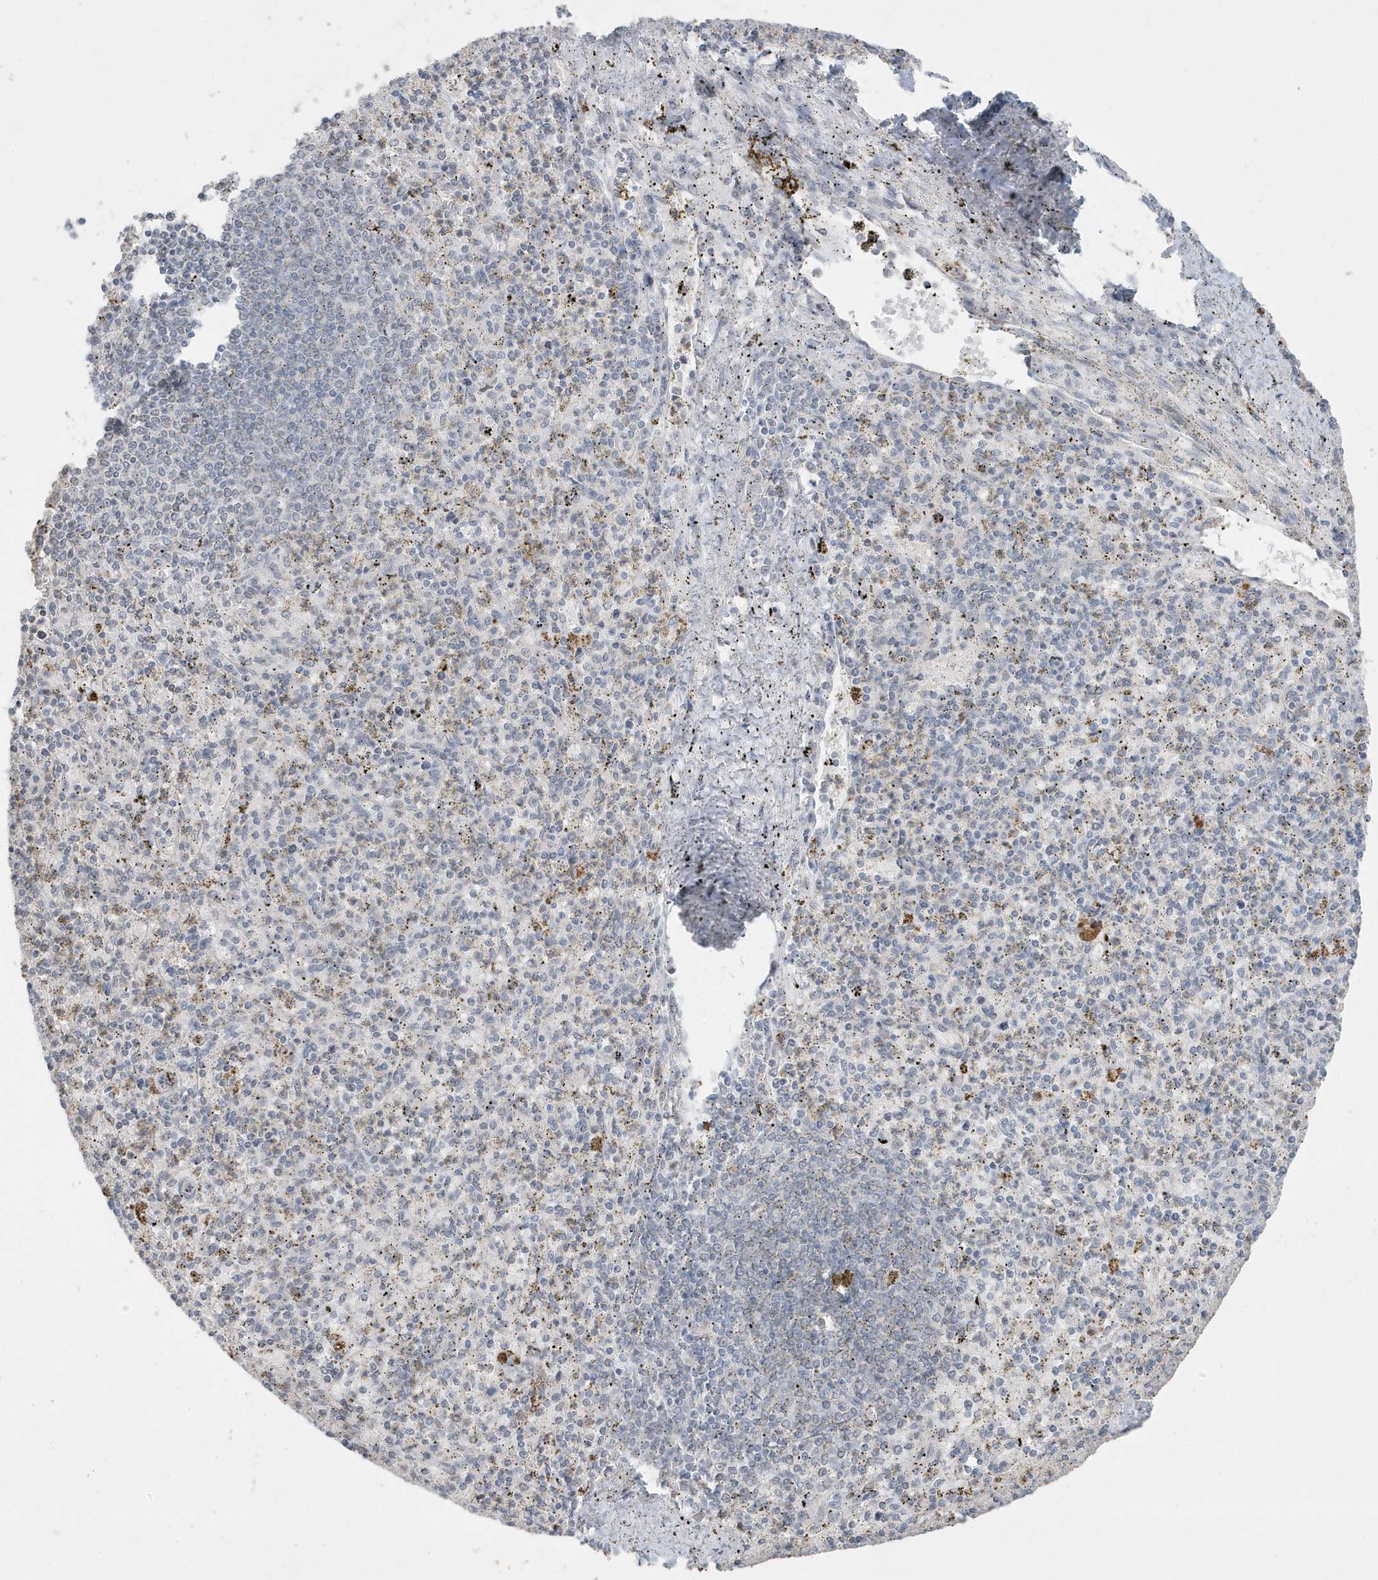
{"staining": {"intensity": "negative", "quantity": "none", "location": "none"}, "tissue": "spleen", "cell_type": "Cells in red pulp", "image_type": "normal", "snomed": [{"axis": "morphology", "description": "Normal tissue, NOS"}, {"axis": "topography", "description": "Spleen"}], "caption": "The micrograph reveals no significant expression in cells in red pulp of spleen.", "gene": "FNDC1", "patient": {"sex": "male", "age": 72}}